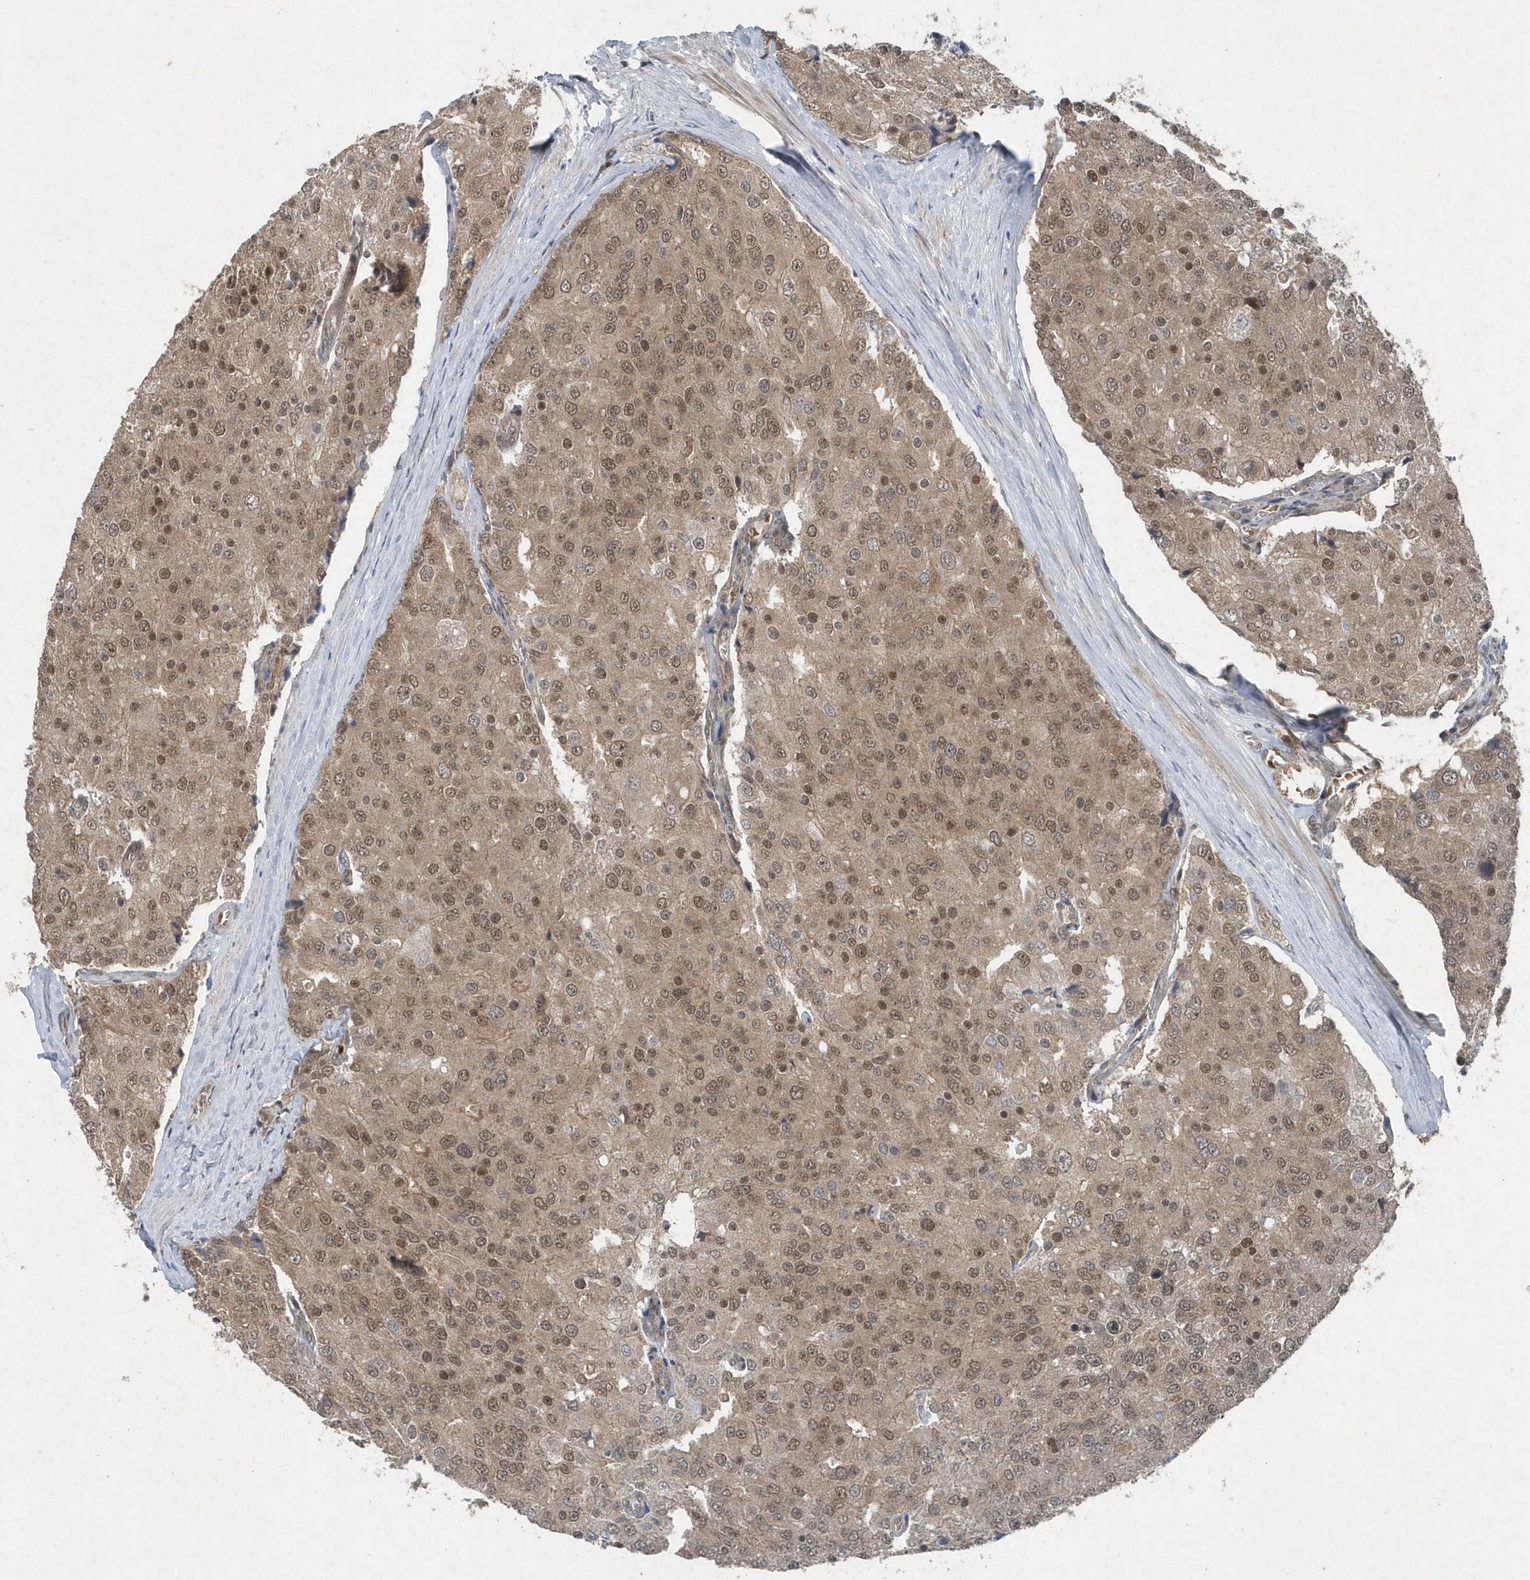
{"staining": {"intensity": "moderate", "quantity": ">75%", "location": "cytoplasmic/membranous,nuclear"}, "tissue": "prostate cancer", "cell_type": "Tumor cells", "image_type": "cancer", "snomed": [{"axis": "morphology", "description": "Adenocarcinoma, High grade"}, {"axis": "topography", "description": "Prostate"}], "caption": "IHC photomicrograph of neoplastic tissue: prostate high-grade adenocarcinoma stained using IHC exhibits medium levels of moderate protein expression localized specifically in the cytoplasmic/membranous and nuclear of tumor cells, appearing as a cytoplasmic/membranous and nuclear brown color.", "gene": "QTRT2", "patient": {"sex": "male", "age": 50}}